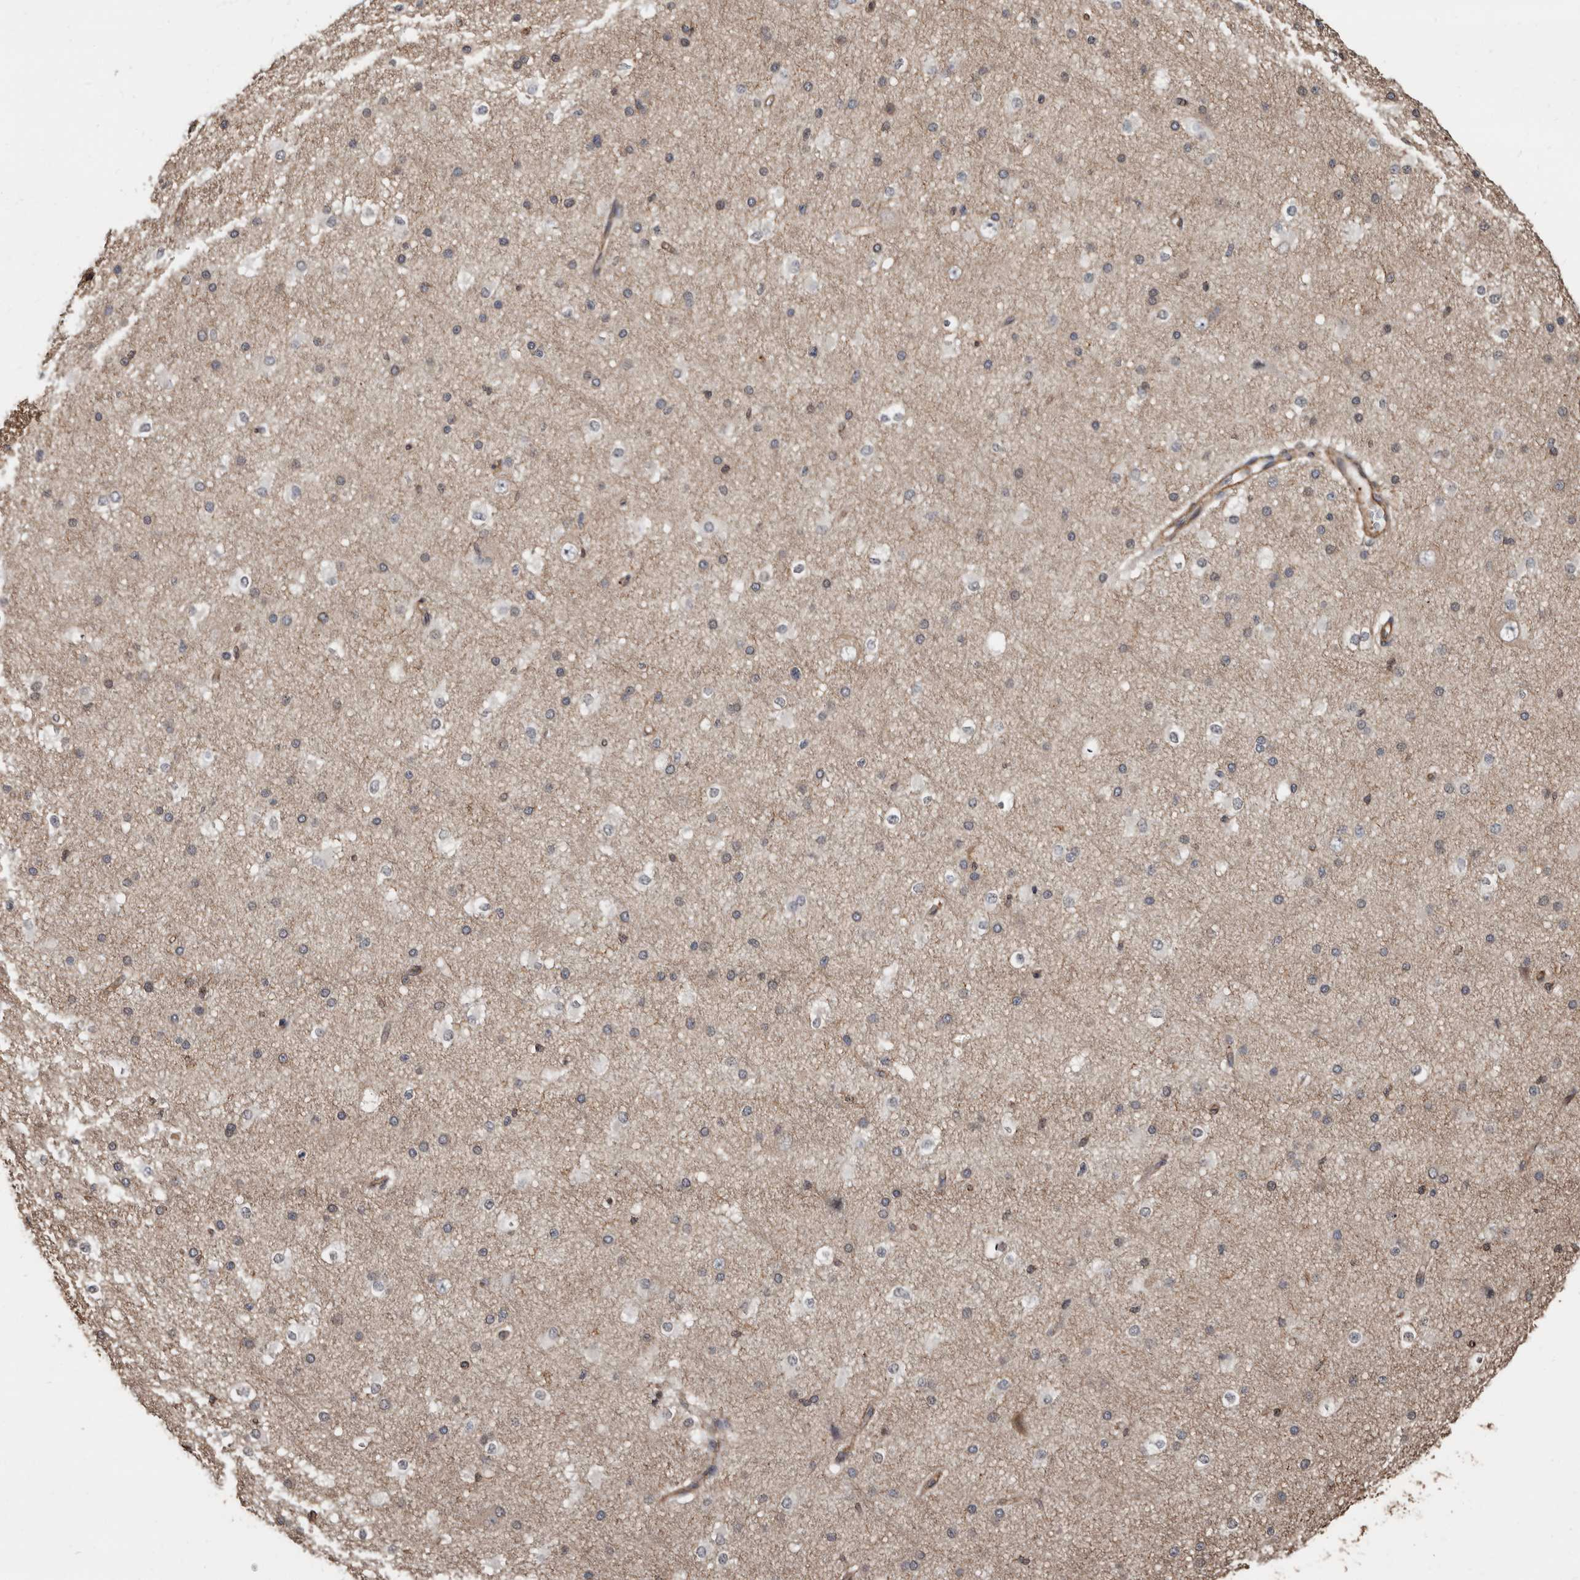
{"staining": {"intensity": "moderate", "quantity": "25%-75%", "location": "cytoplasmic/membranous"}, "tissue": "cerebral cortex", "cell_type": "Endothelial cells", "image_type": "normal", "snomed": [{"axis": "morphology", "description": "Normal tissue, NOS"}, {"axis": "morphology", "description": "Developmental malformation"}, {"axis": "topography", "description": "Cerebral cortex"}], "caption": "Moderate cytoplasmic/membranous staining is appreciated in about 25%-75% of endothelial cells in normal cerebral cortex.", "gene": "GSK3A", "patient": {"sex": "female", "age": 30}}